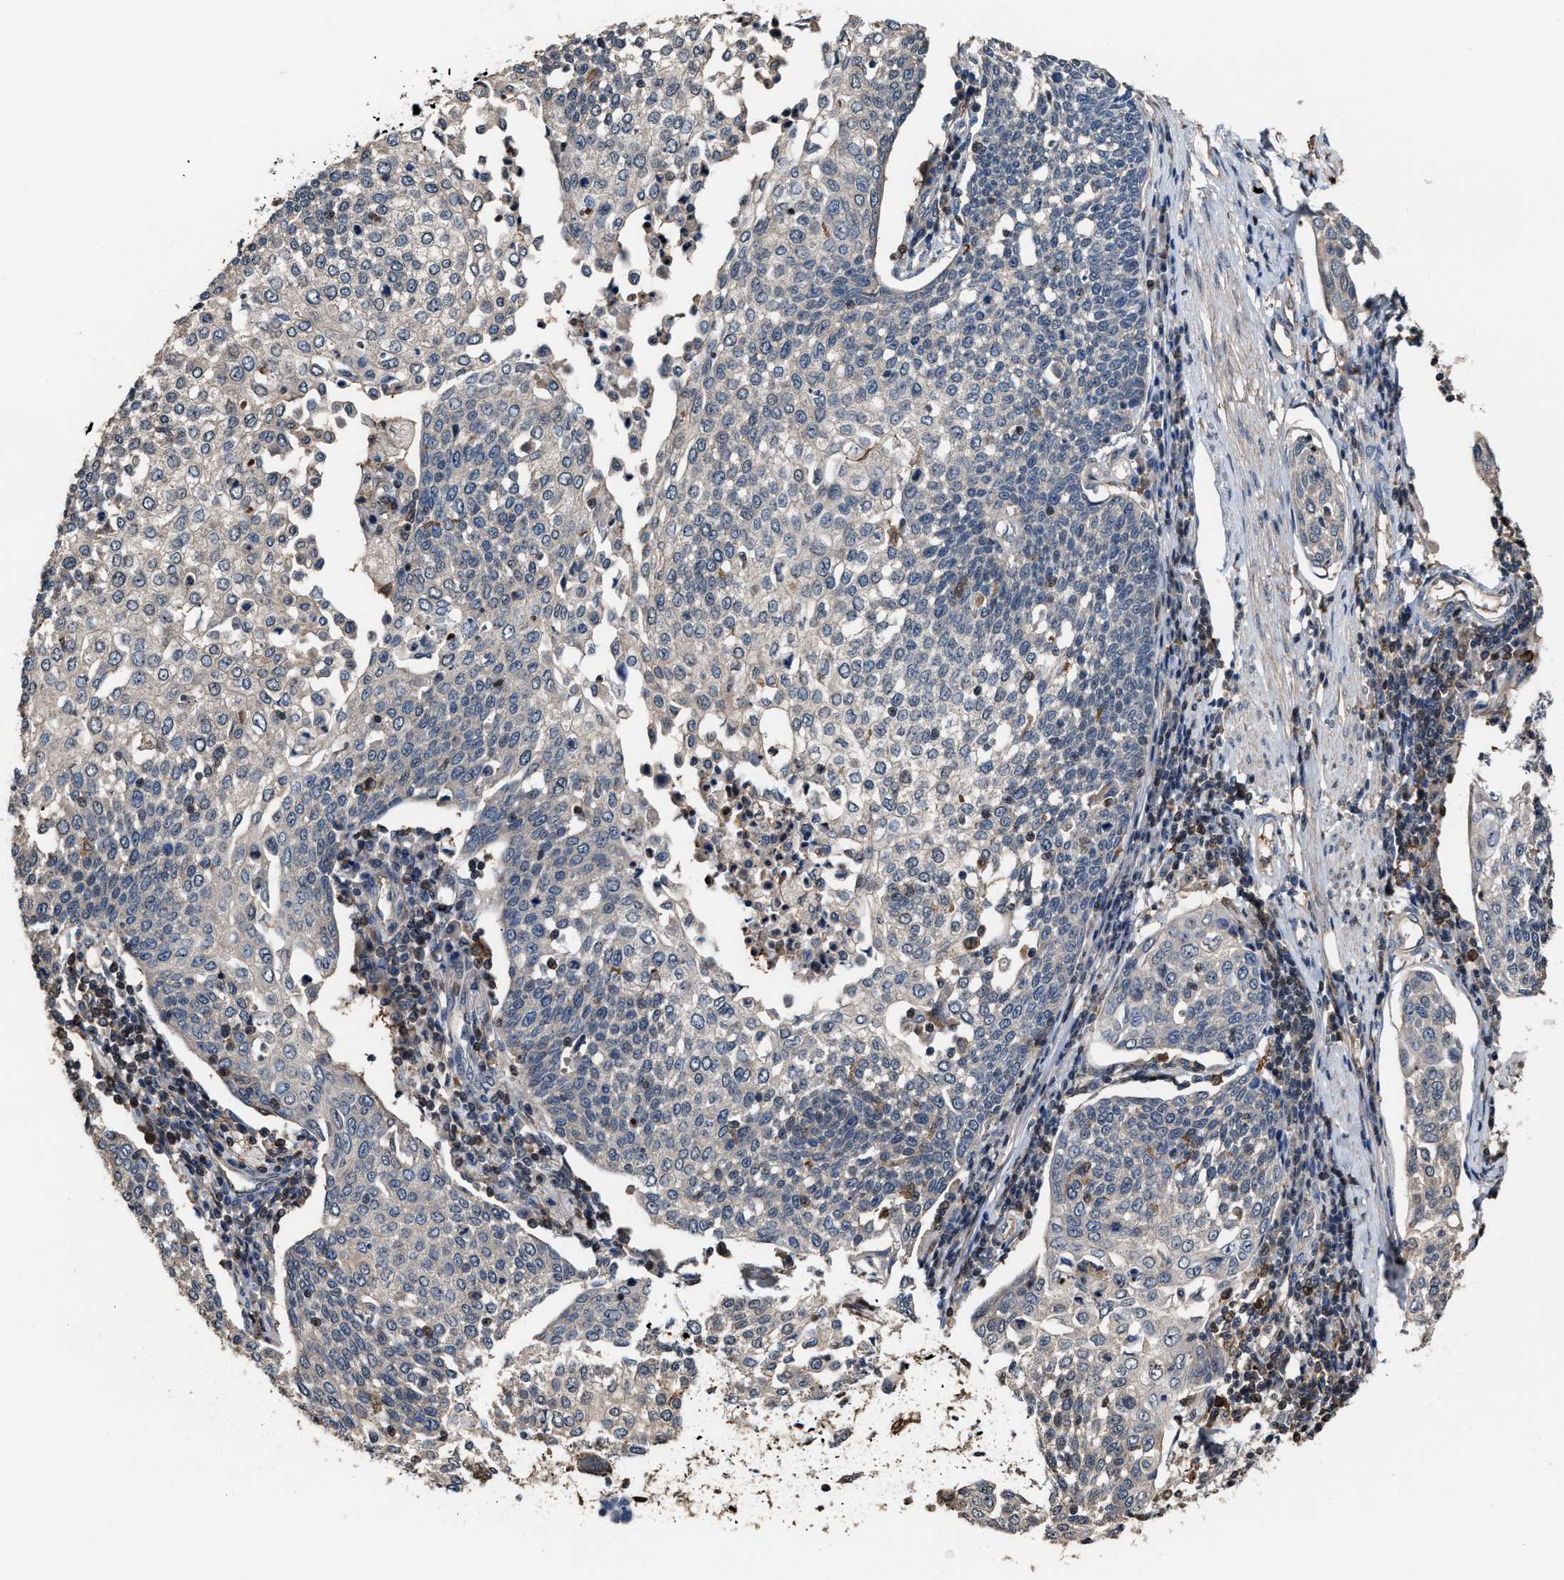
{"staining": {"intensity": "negative", "quantity": "none", "location": "none"}, "tissue": "cervical cancer", "cell_type": "Tumor cells", "image_type": "cancer", "snomed": [{"axis": "morphology", "description": "Squamous cell carcinoma, NOS"}, {"axis": "topography", "description": "Cervix"}], "caption": "An immunohistochemistry (IHC) micrograph of squamous cell carcinoma (cervical) is shown. There is no staining in tumor cells of squamous cell carcinoma (cervical).", "gene": "MTPN", "patient": {"sex": "female", "age": 34}}